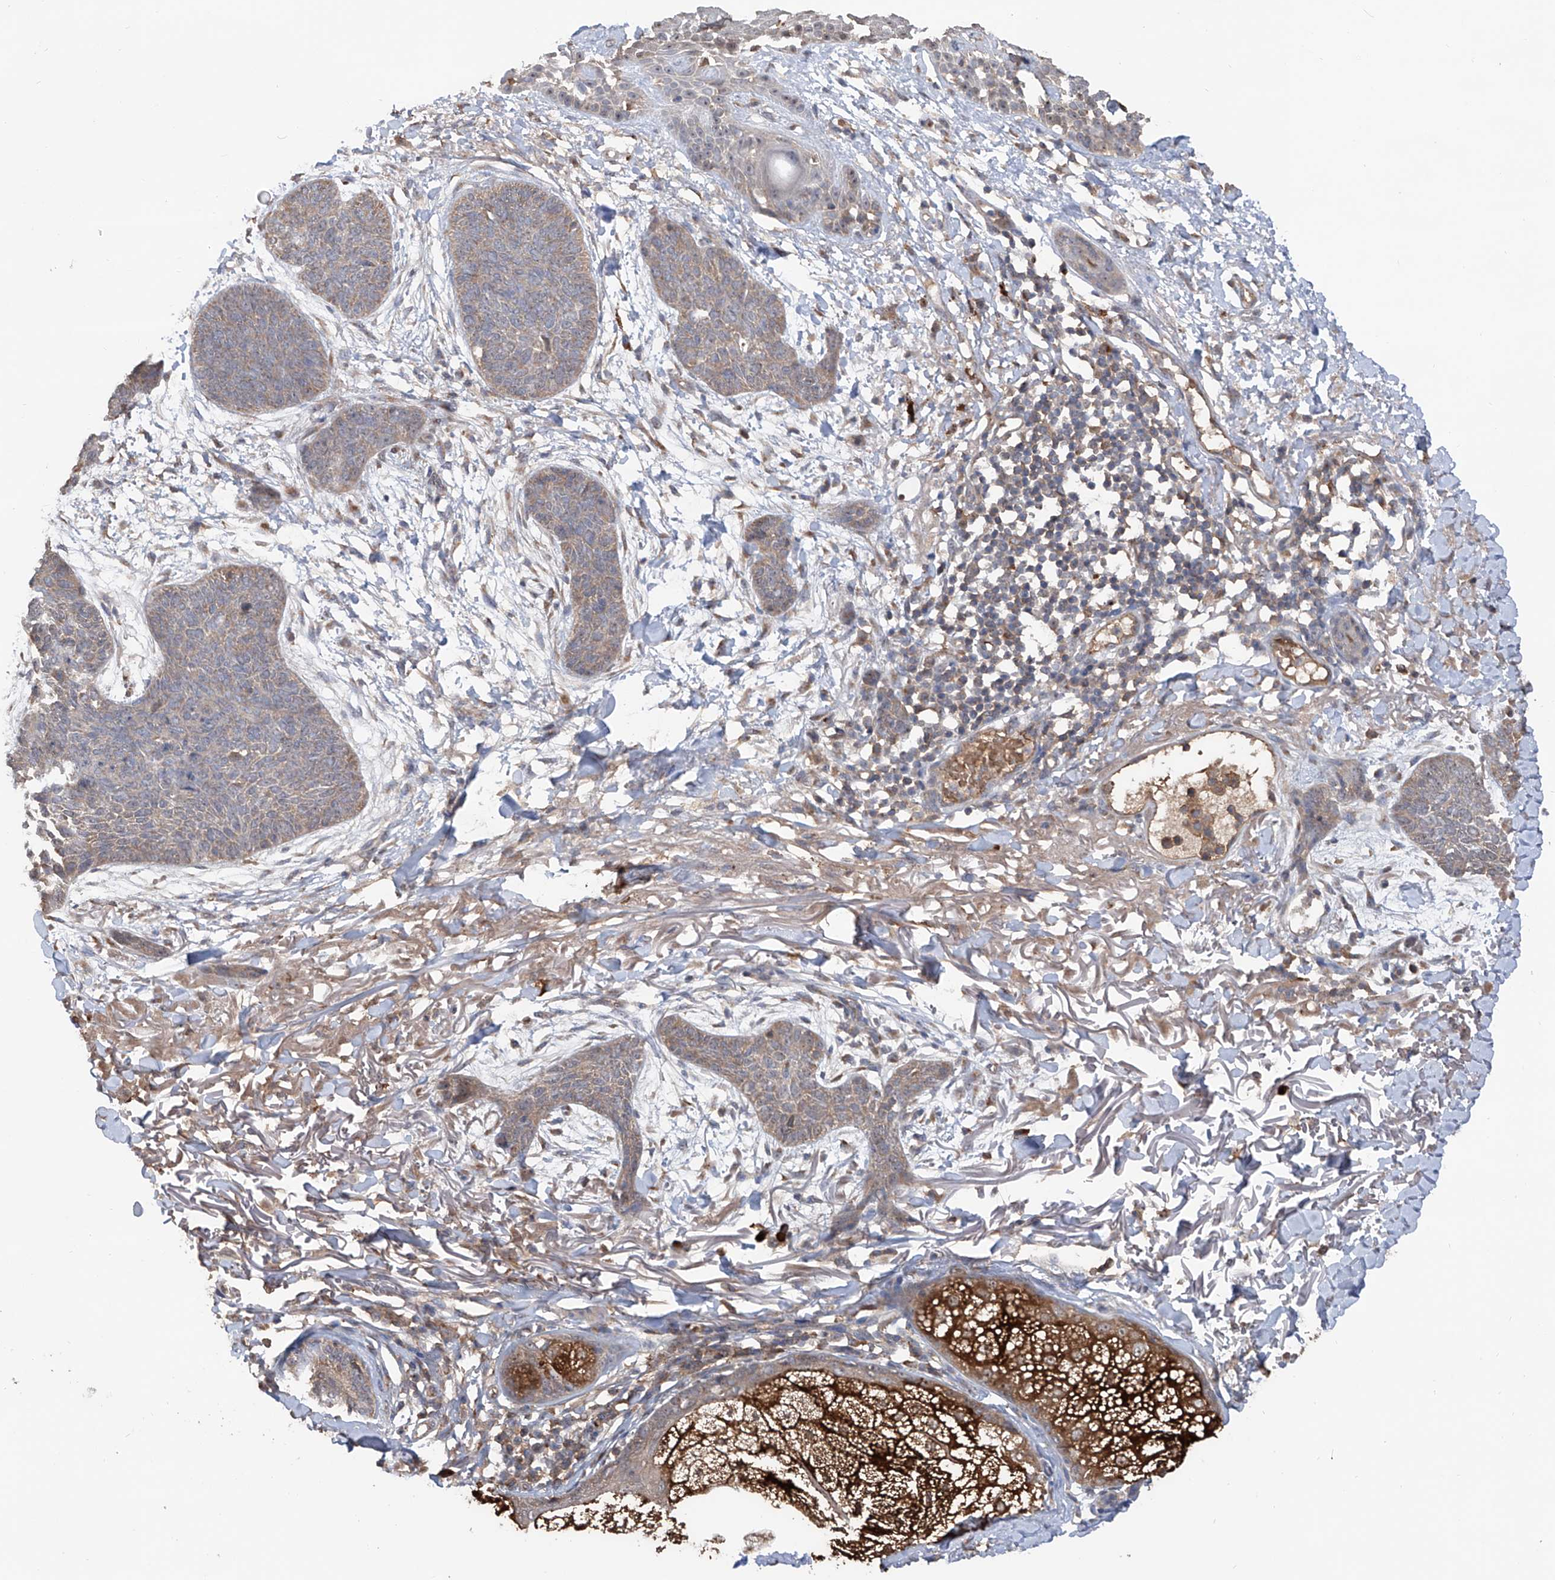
{"staining": {"intensity": "weak", "quantity": "25%-75%", "location": "cytoplasmic/membranous"}, "tissue": "skin cancer", "cell_type": "Tumor cells", "image_type": "cancer", "snomed": [{"axis": "morphology", "description": "Basal cell carcinoma"}, {"axis": "topography", "description": "Skin"}], "caption": "Immunohistochemistry (IHC) histopathology image of neoplastic tissue: human skin cancer (basal cell carcinoma) stained using immunohistochemistry reveals low levels of weak protein expression localized specifically in the cytoplasmic/membranous of tumor cells, appearing as a cytoplasmic/membranous brown color.", "gene": "EDN1", "patient": {"sex": "male", "age": 85}}